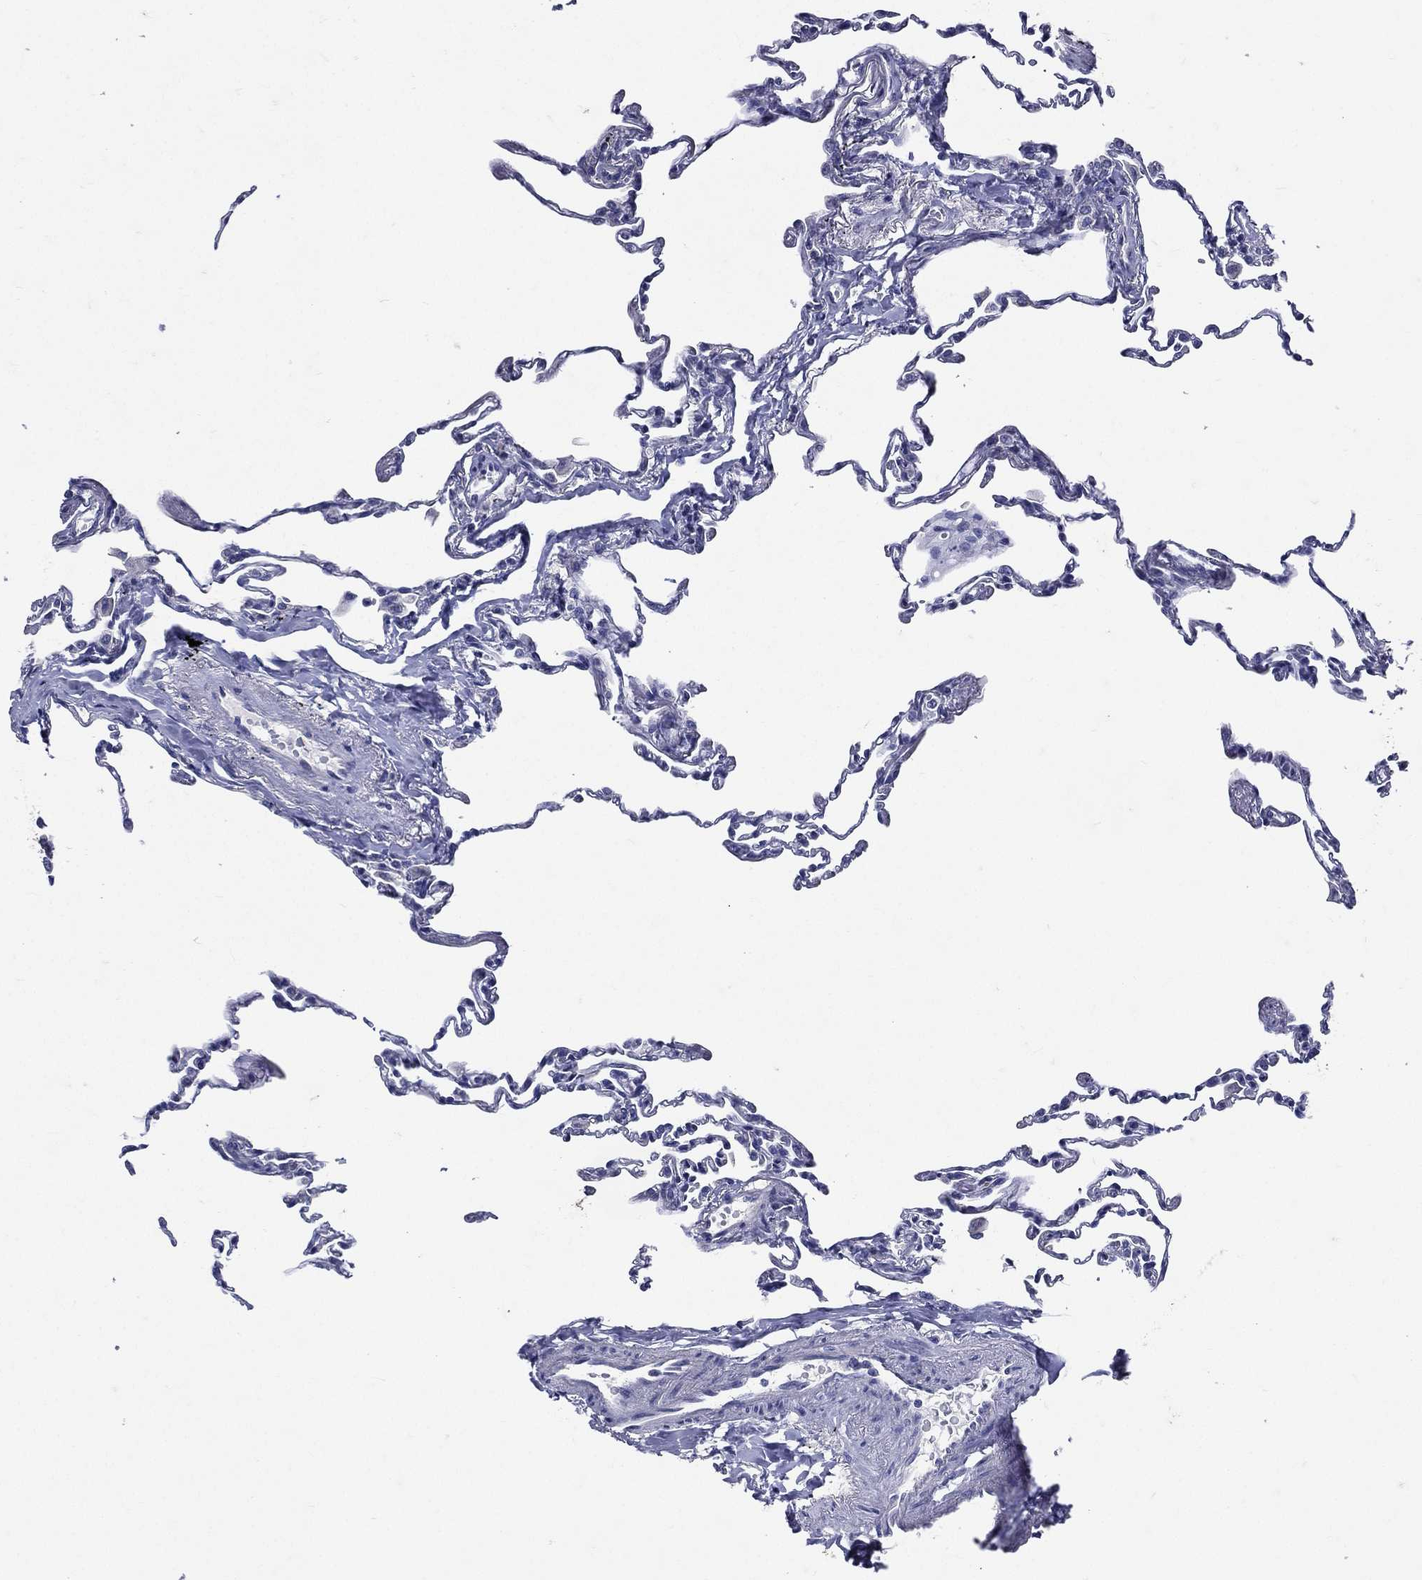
{"staining": {"intensity": "negative", "quantity": "none", "location": "none"}, "tissue": "lung", "cell_type": "Alveolar cells", "image_type": "normal", "snomed": [{"axis": "morphology", "description": "Normal tissue, NOS"}, {"axis": "topography", "description": "Lung"}], "caption": "The image exhibits no staining of alveolar cells in unremarkable lung. (DAB (3,3'-diaminobenzidine) immunohistochemistry (IHC), high magnification).", "gene": "TGM1", "patient": {"sex": "female", "age": 57}}